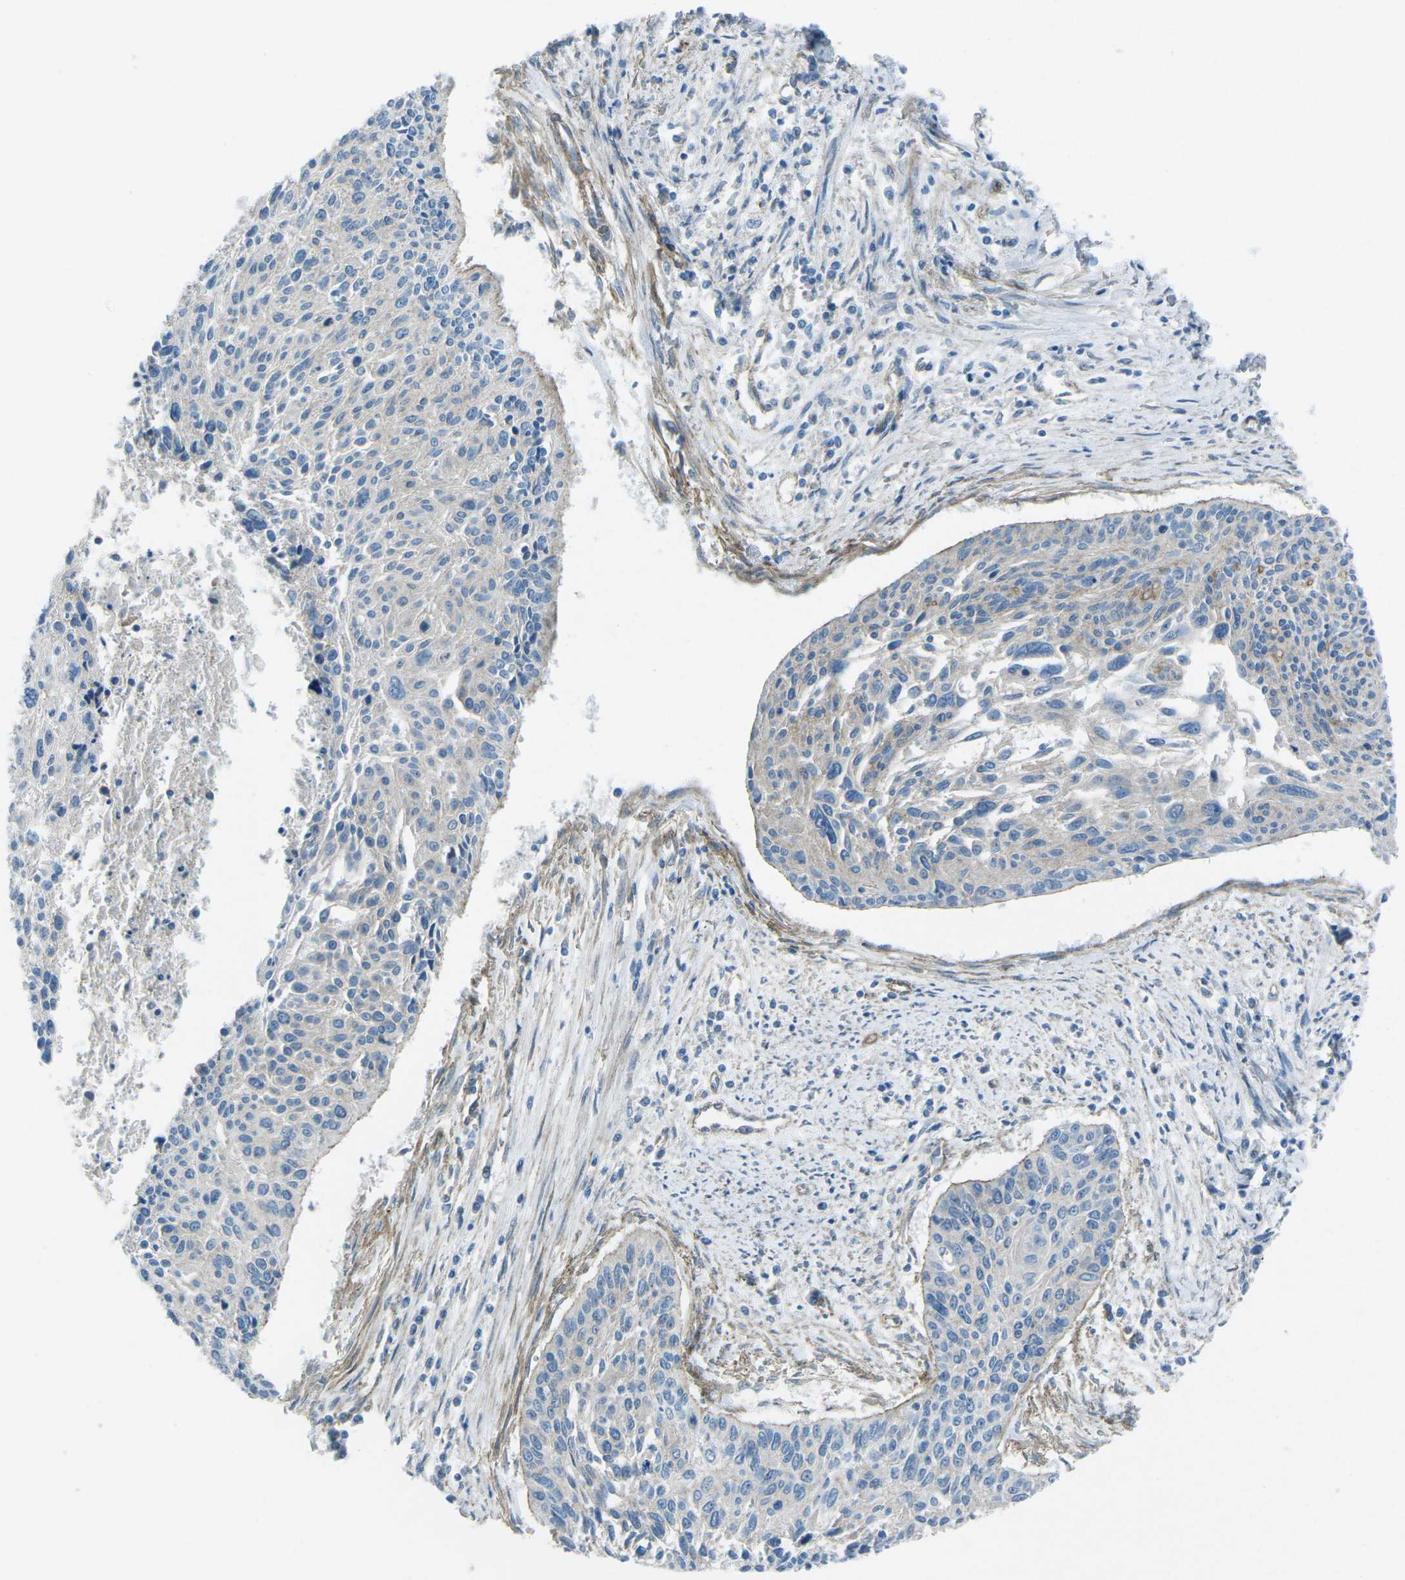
{"staining": {"intensity": "weak", "quantity": "<25%", "location": "cytoplasmic/membranous"}, "tissue": "cervical cancer", "cell_type": "Tumor cells", "image_type": "cancer", "snomed": [{"axis": "morphology", "description": "Squamous cell carcinoma, NOS"}, {"axis": "topography", "description": "Cervix"}], "caption": "Tumor cells show no significant staining in squamous cell carcinoma (cervical).", "gene": "UTRN", "patient": {"sex": "female", "age": 55}}